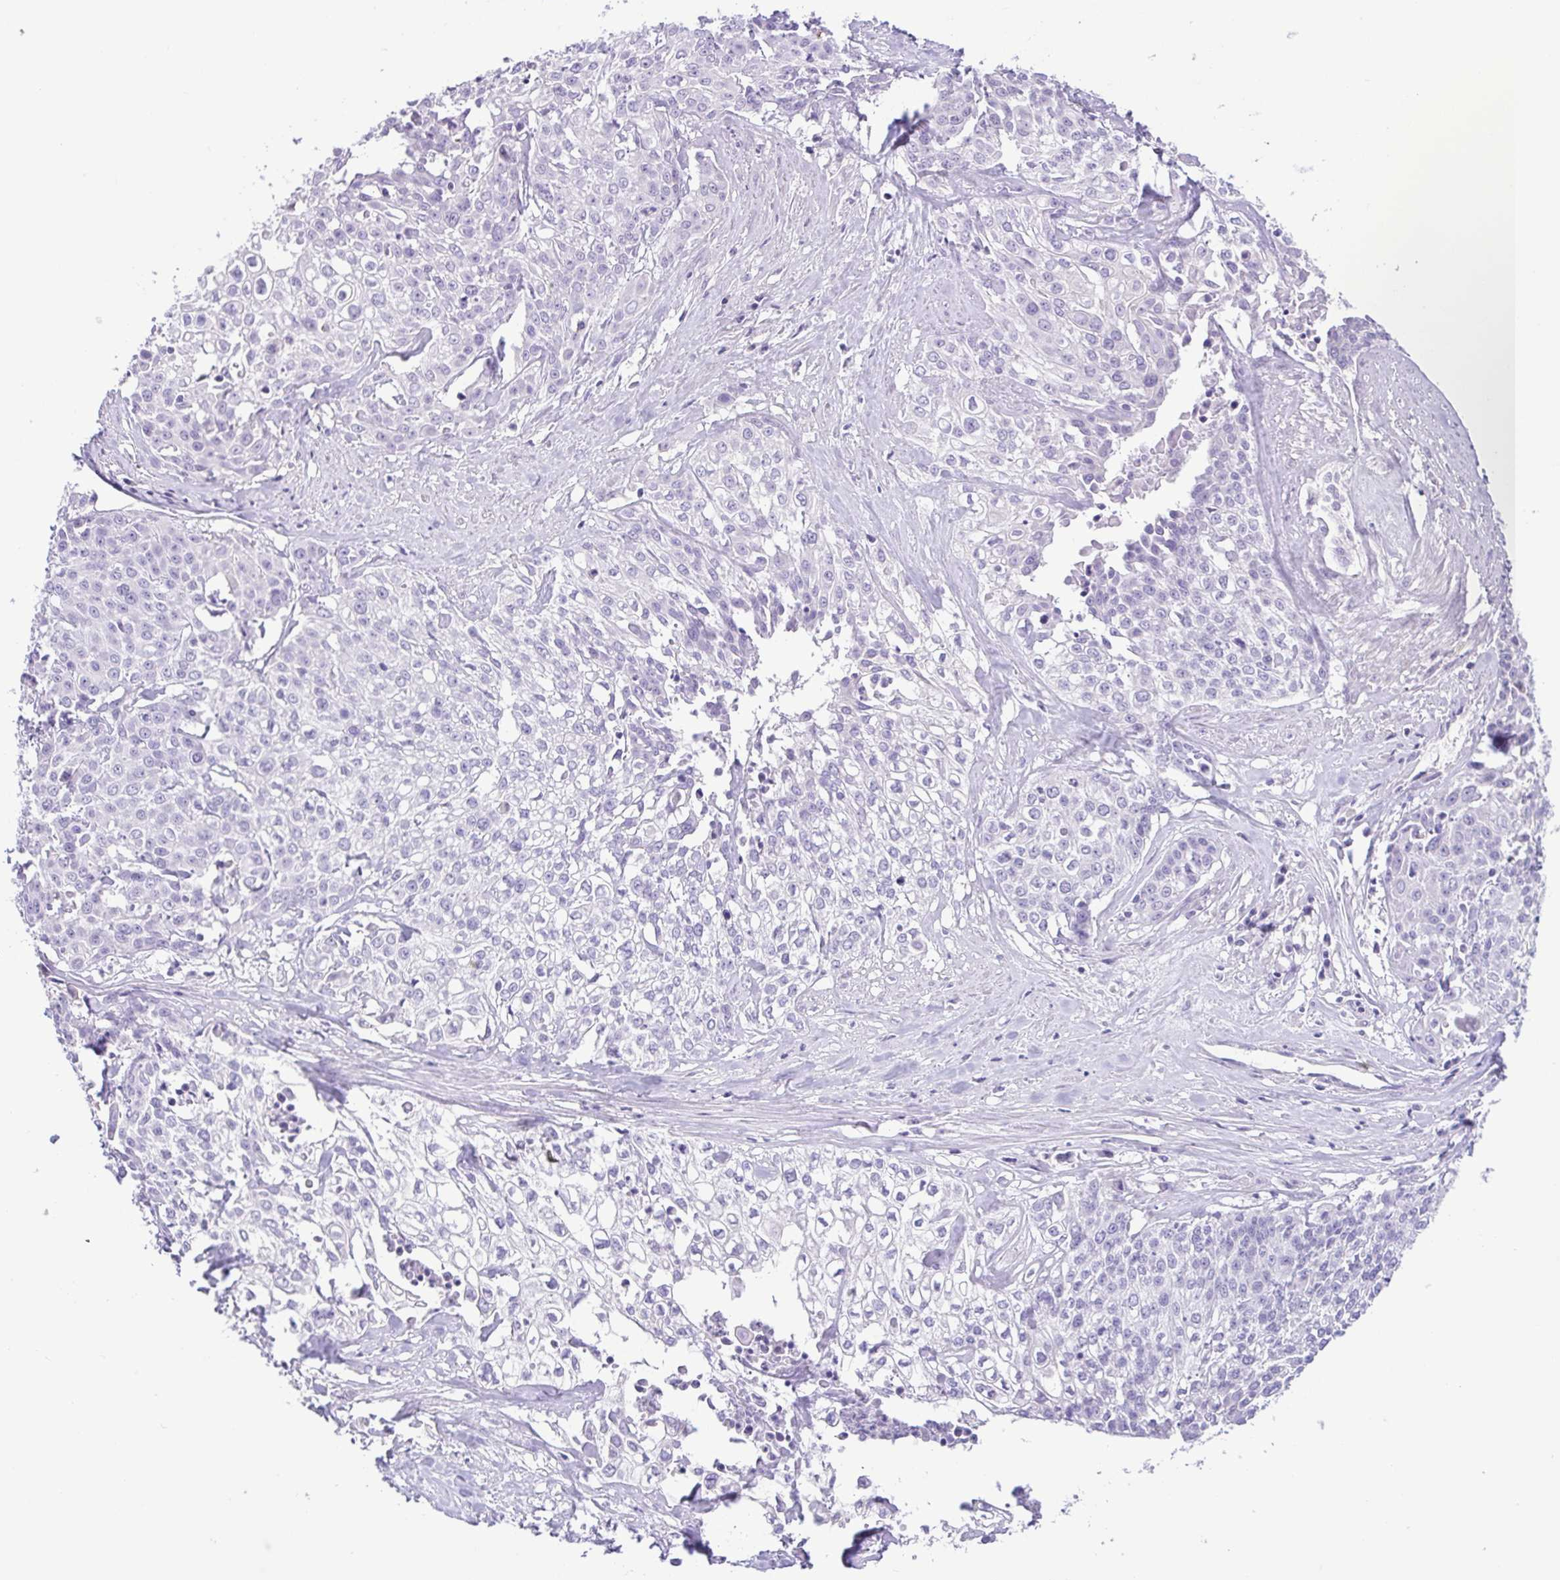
{"staining": {"intensity": "negative", "quantity": "none", "location": "none"}, "tissue": "cervical cancer", "cell_type": "Tumor cells", "image_type": "cancer", "snomed": [{"axis": "morphology", "description": "Squamous cell carcinoma, NOS"}, {"axis": "topography", "description": "Cervix"}], "caption": "Tumor cells are negative for brown protein staining in cervical cancer.", "gene": "TERT", "patient": {"sex": "female", "age": 39}}